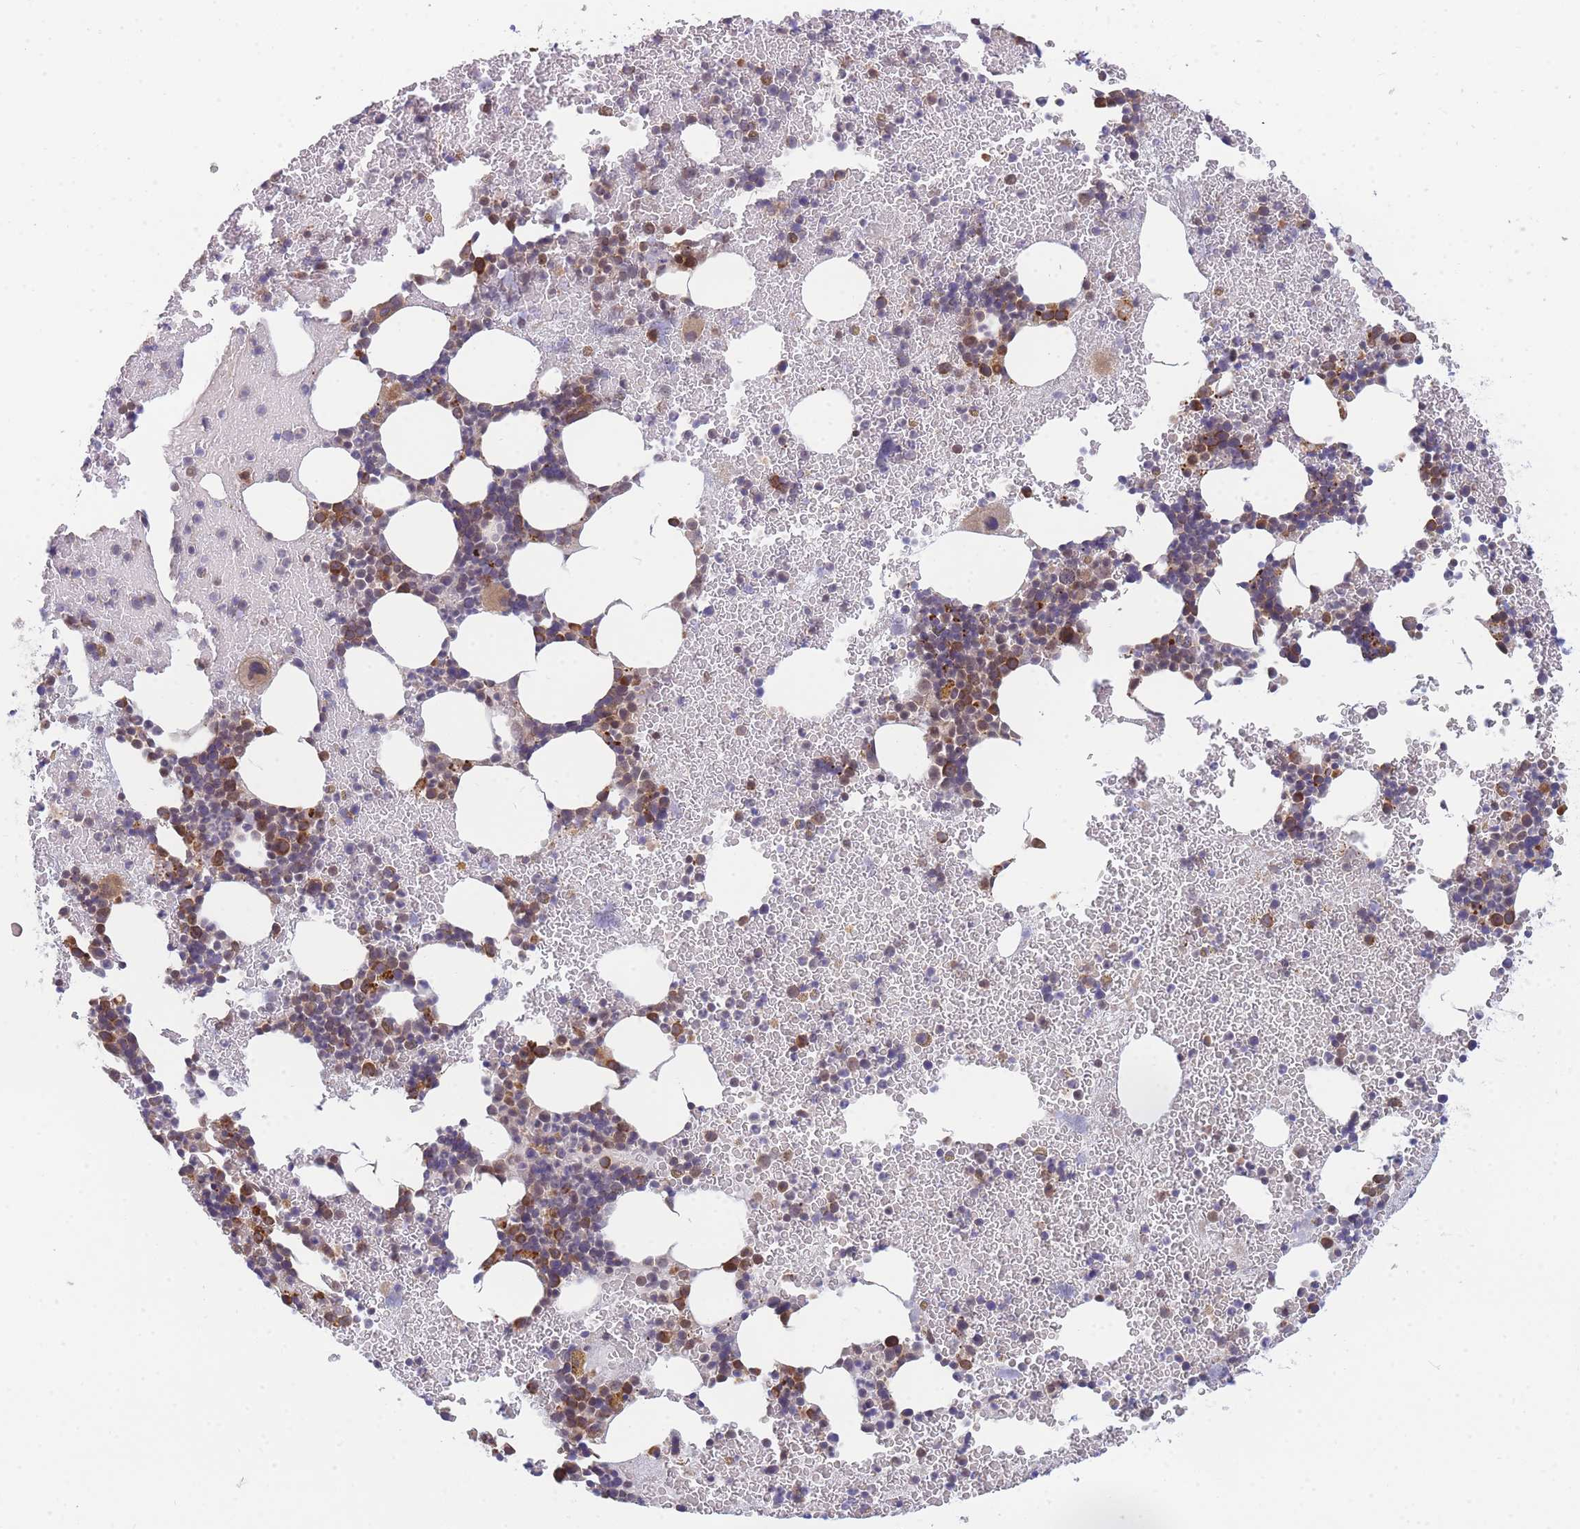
{"staining": {"intensity": "strong", "quantity": "<25%", "location": "cytoplasmic/membranous"}, "tissue": "bone marrow", "cell_type": "Hematopoietic cells", "image_type": "normal", "snomed": [{"axis": "morphology", "description": "Normal tissue, NOS"}, {"axis": "topography", "description": "Bone marrow"}], "caption": "Bone marrow stained for a protein (brown) displays strong cytoplasmic/membranous positive positivity in approximately <25% of hematopoietic cells.", "gene": "ENSG00000276345", "patient": {"sex": "male", "age": 26}}